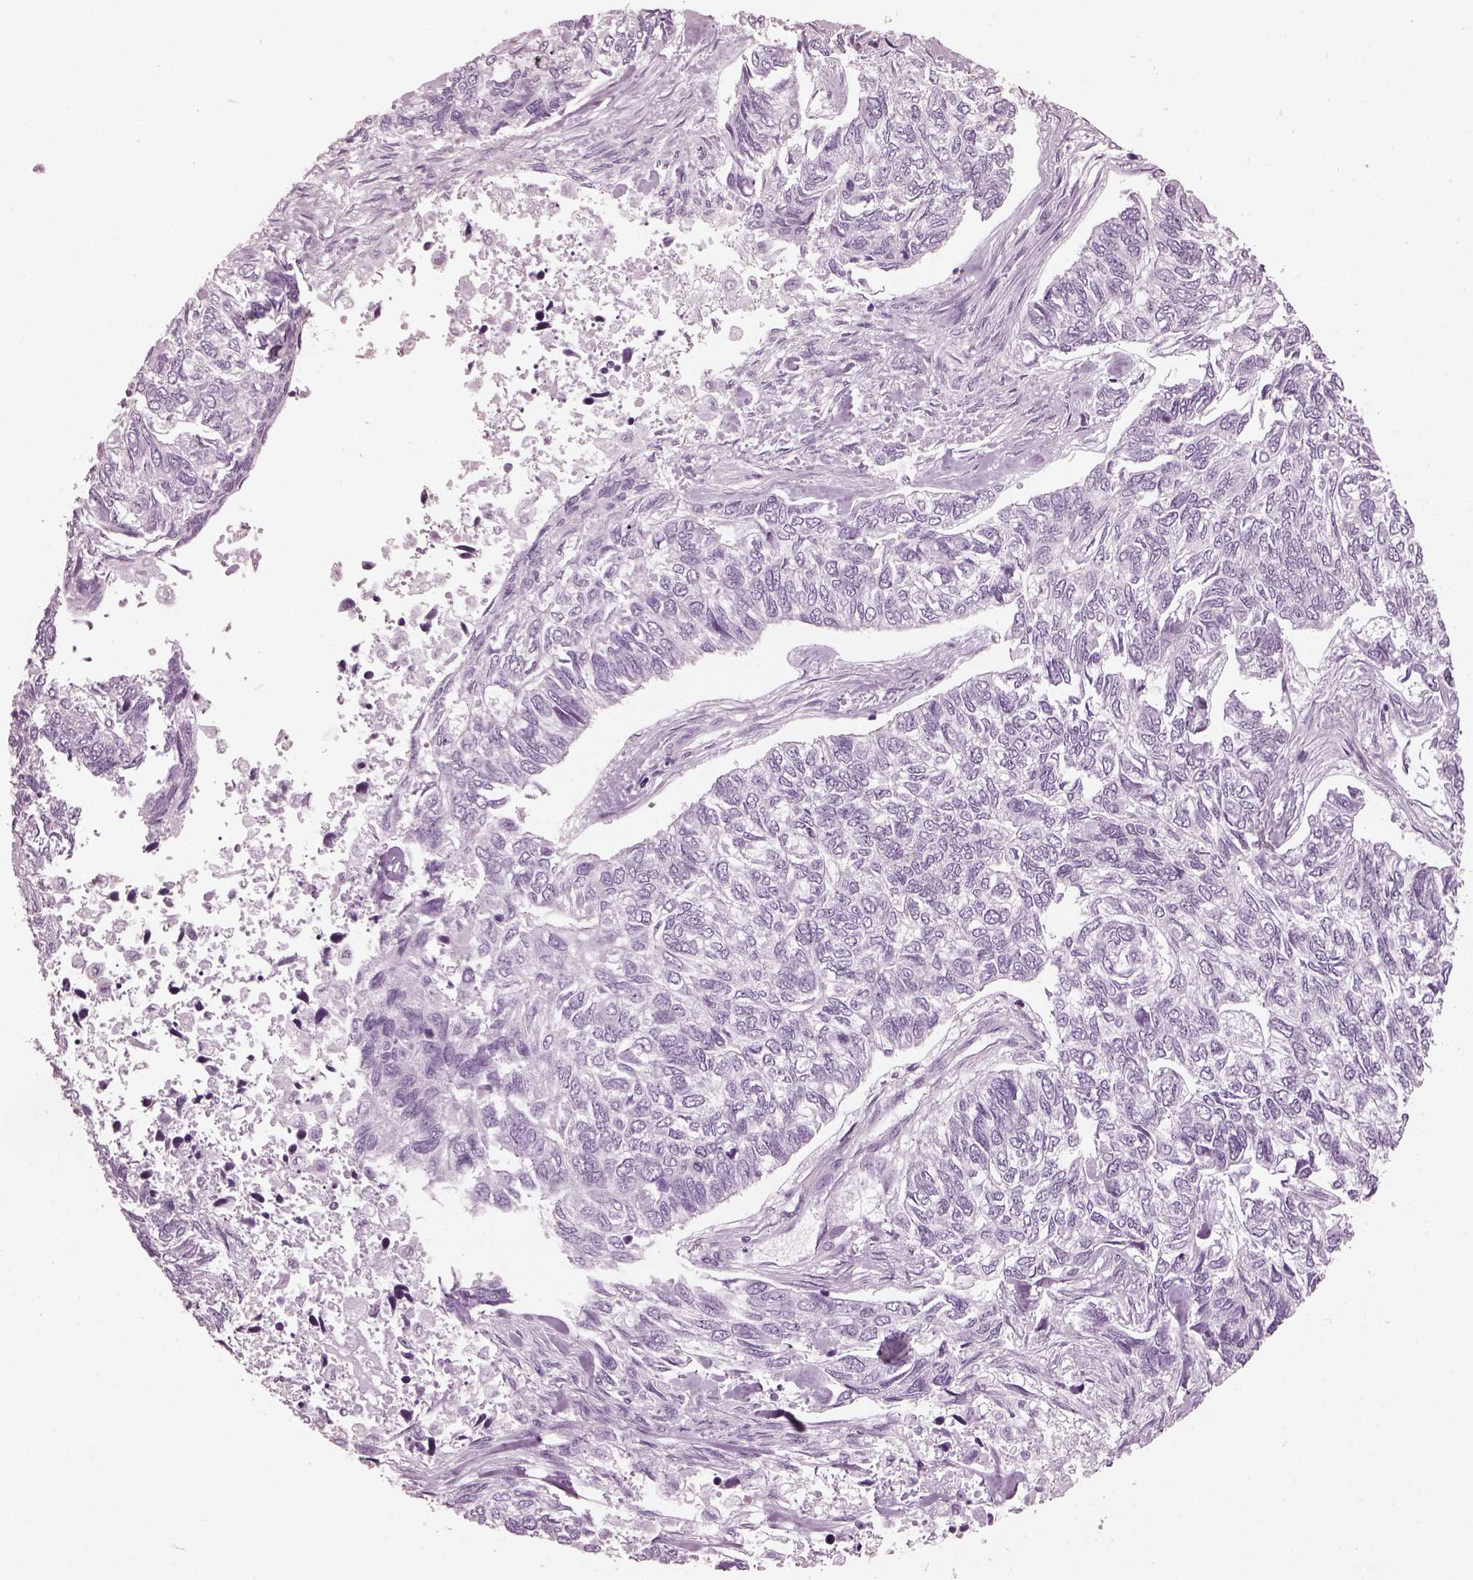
{"staining": {"intensity": "negative", "quantity": "none", "location": "none"}, "tissue": "skin cancer", "cell_type": "Tumor cells", "image_type": "cancer", "snomed": [{"axis": "morphology", "description": "Basal cell carcinoma"}, {"axis": "topography", "description": "Skin"}], "caption": "Immunohistochemistry photomicrograph of neoplastic tissue: skin cancer stained with DAB (3,3'-diaminobenzidine) demonstrates no significant protein expression in tumor cells. The staining is performed using DAB (3,3'-diaminobenzidine) brown chromogen with nuclei counter-stained in using hematoxylin.", "gene": "PDC", "patient": {"sex": "female", "age": 65}}